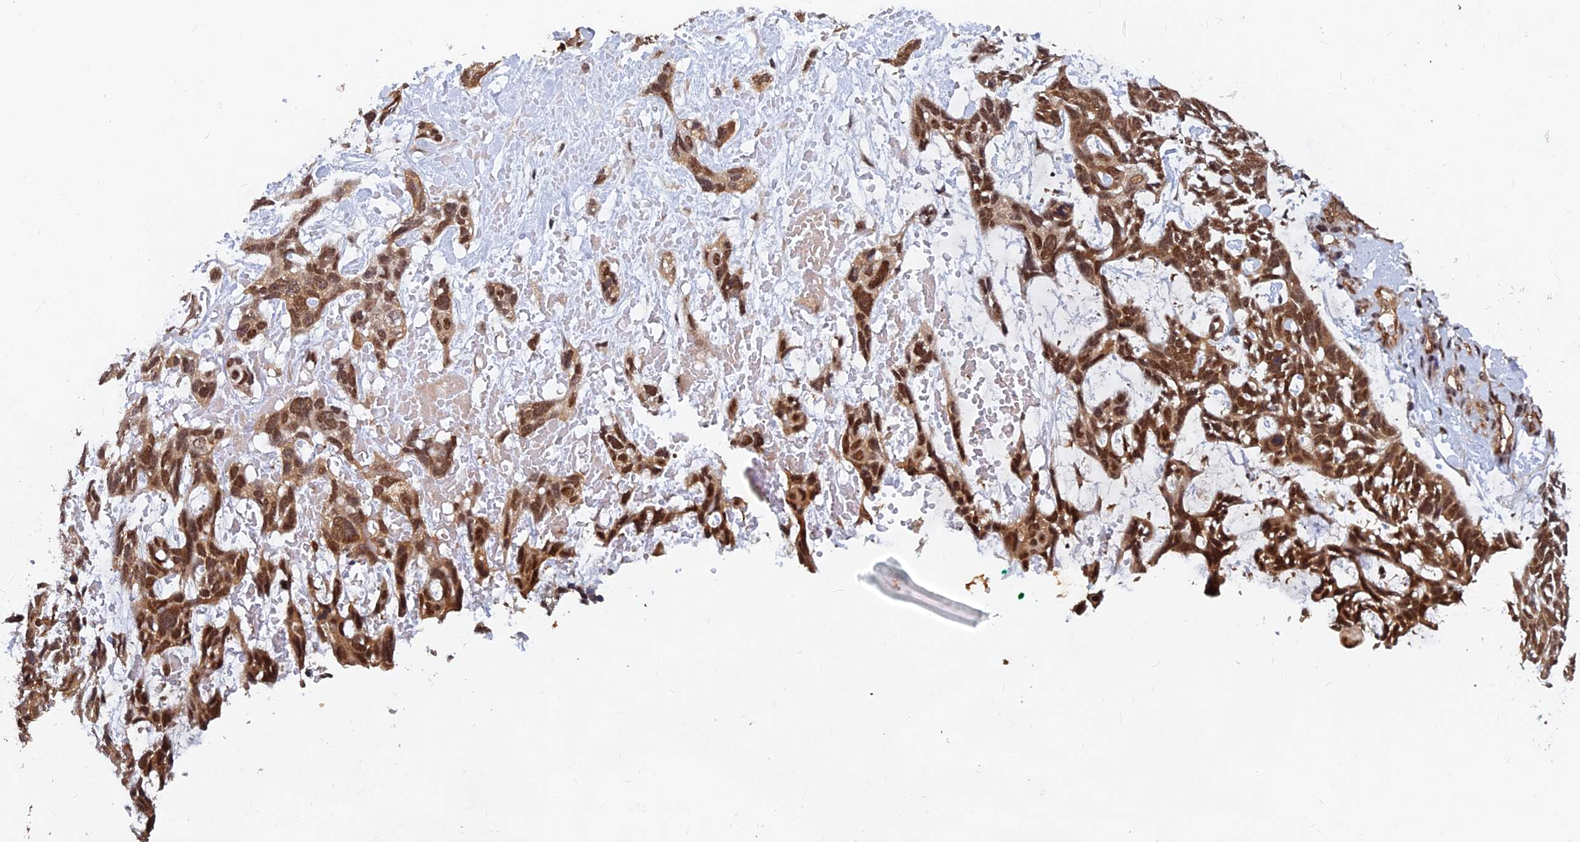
{"staining": {"intensity": "moderate", "quantity": ">75%", "location": "cytoplasmic/membranous,nuclear"}, "tissue": "skin cancer", "cell_type": "Tumor cells", "image_type": "cancer", "snomed": [{"axis": "morphology", "description": "Basal cell carcinoma"}, {"axis": "topography", "description": "Skin"}], "caption": "Immunohistochemical staining of skin basal cell carcinoma shows medium levels of moderate cytoplasmic/membranous and nuclear staining in approximately >75% of tumor cells.", "gene": "FAM53C", "patient": {"sex": "male", "age": 88}}